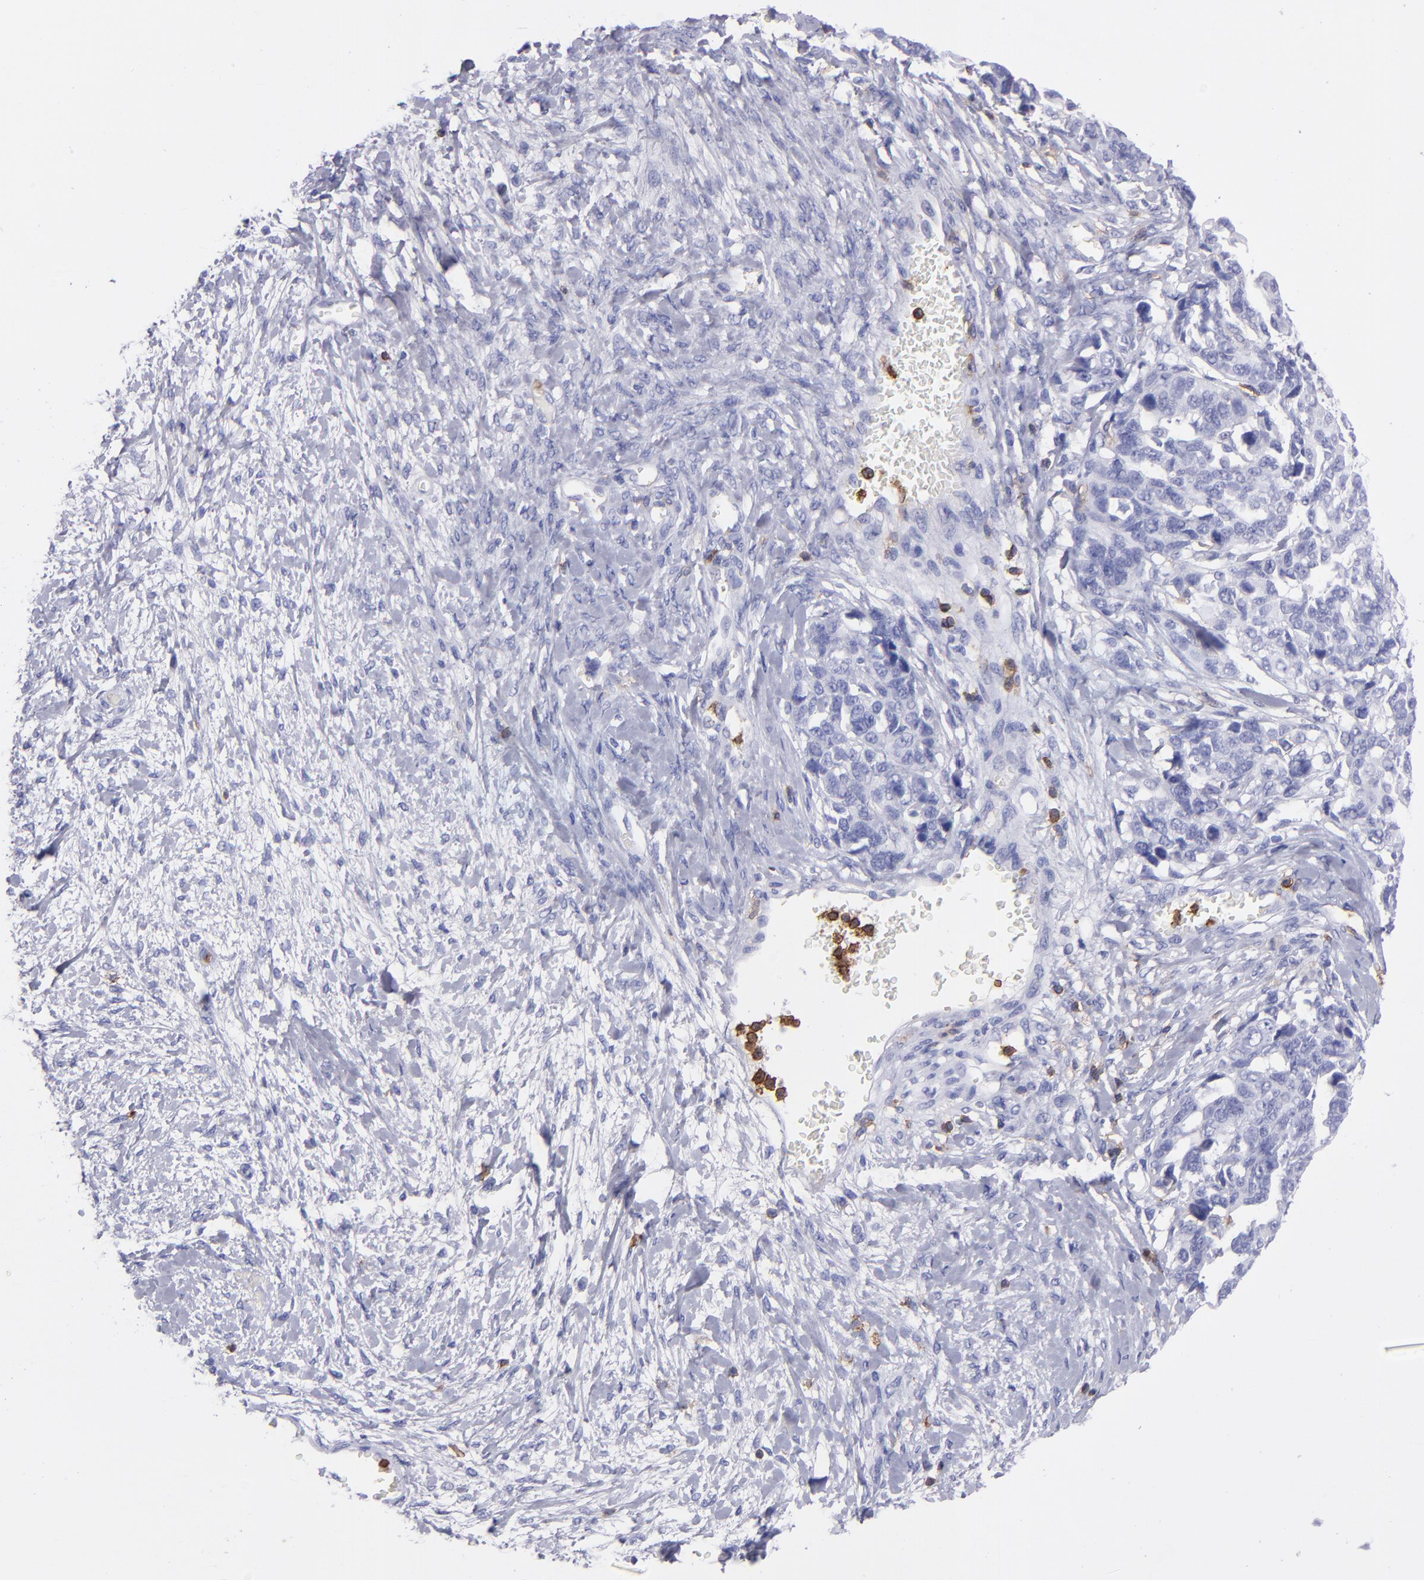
{"staining": {"intensity": "negative", "quantity": "none", "location": "none"}, "tissue": "ovarian cancer", "cell_type": "Tumor cells", "image_type": "cancer", "snomed": [{"axis": "morphology", "description": "Cystadenocarcinoma, serous, NOS"}, {"axis": "topography", "description": "Ovary"}], "caption": "High power microscopy micrograph of an immunohistochemistry histopathology image of ovarian serous cystadenocarcinoma, revealing no significant staining in tumor cells. Brightfield microscopy of IHC stained with DAB (3,3'-diaminobenzidine) (brown) and hematoxylin (blue), captured at high magnification.", "gene": "ICAM3", "patient": {"sex": "female", "age": 69}}